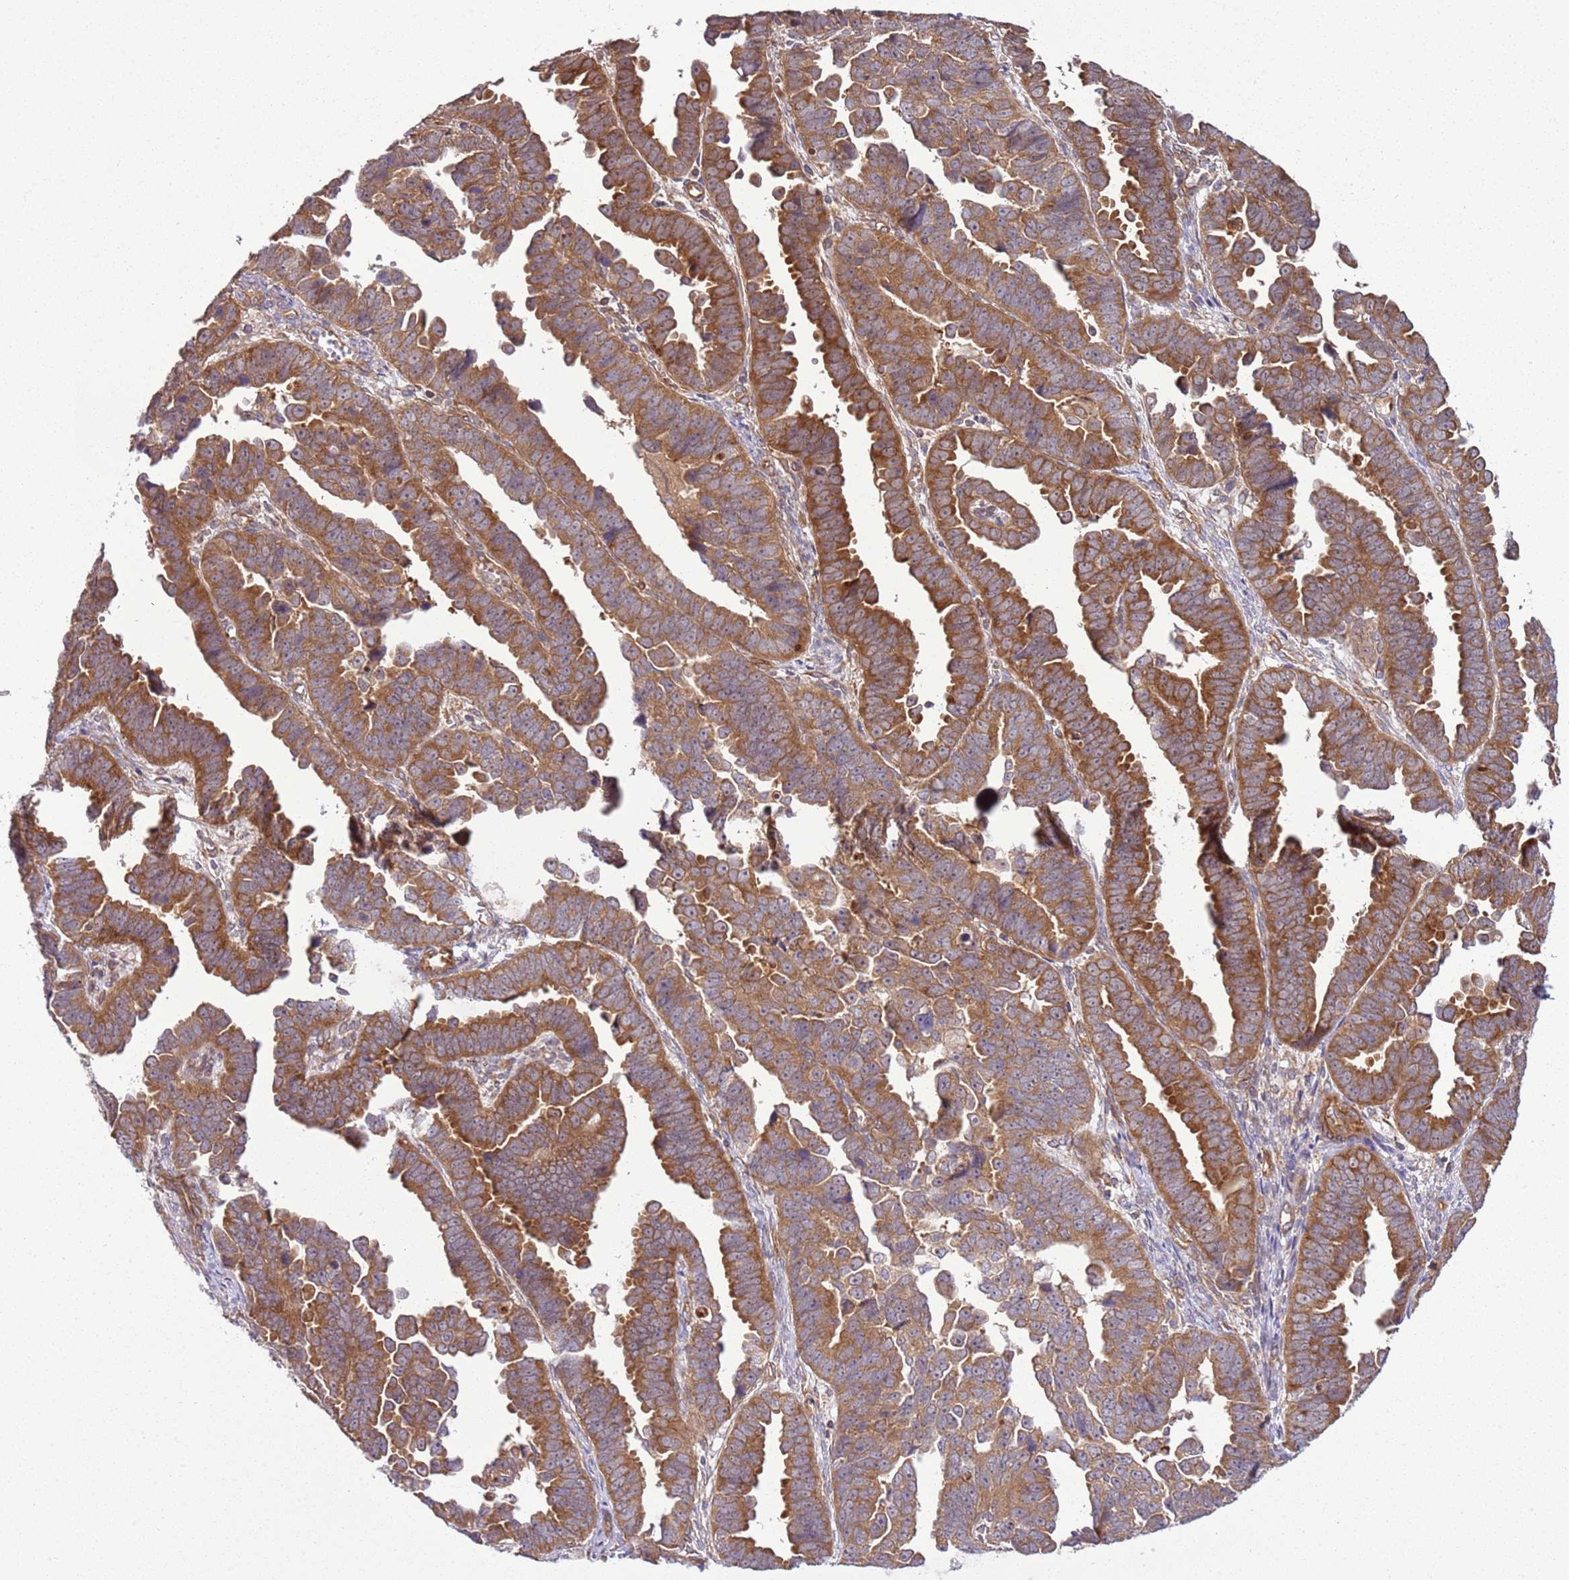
{"staining": {"intensity": "strong", "quantity": ">75%", "location": "cytoplasmic/membranous"}, "tissue": "endometrial cancer", "cell_type": "Tumor cells", "image_type": "cancer", "snomed": [{"axis": "morphology", "description": "Adenocarcinoma, NOS"}, {"axis": "topography", "description": "Endometrium"}], "caption": "Protein analysis of endometrial adenocarcinoma tissue demonstrates strong cytoplasmic/membranous staining in about >75% of tumor cells.", "gene": "GNL1", "patient": {"sex": "female", "age": 75}}